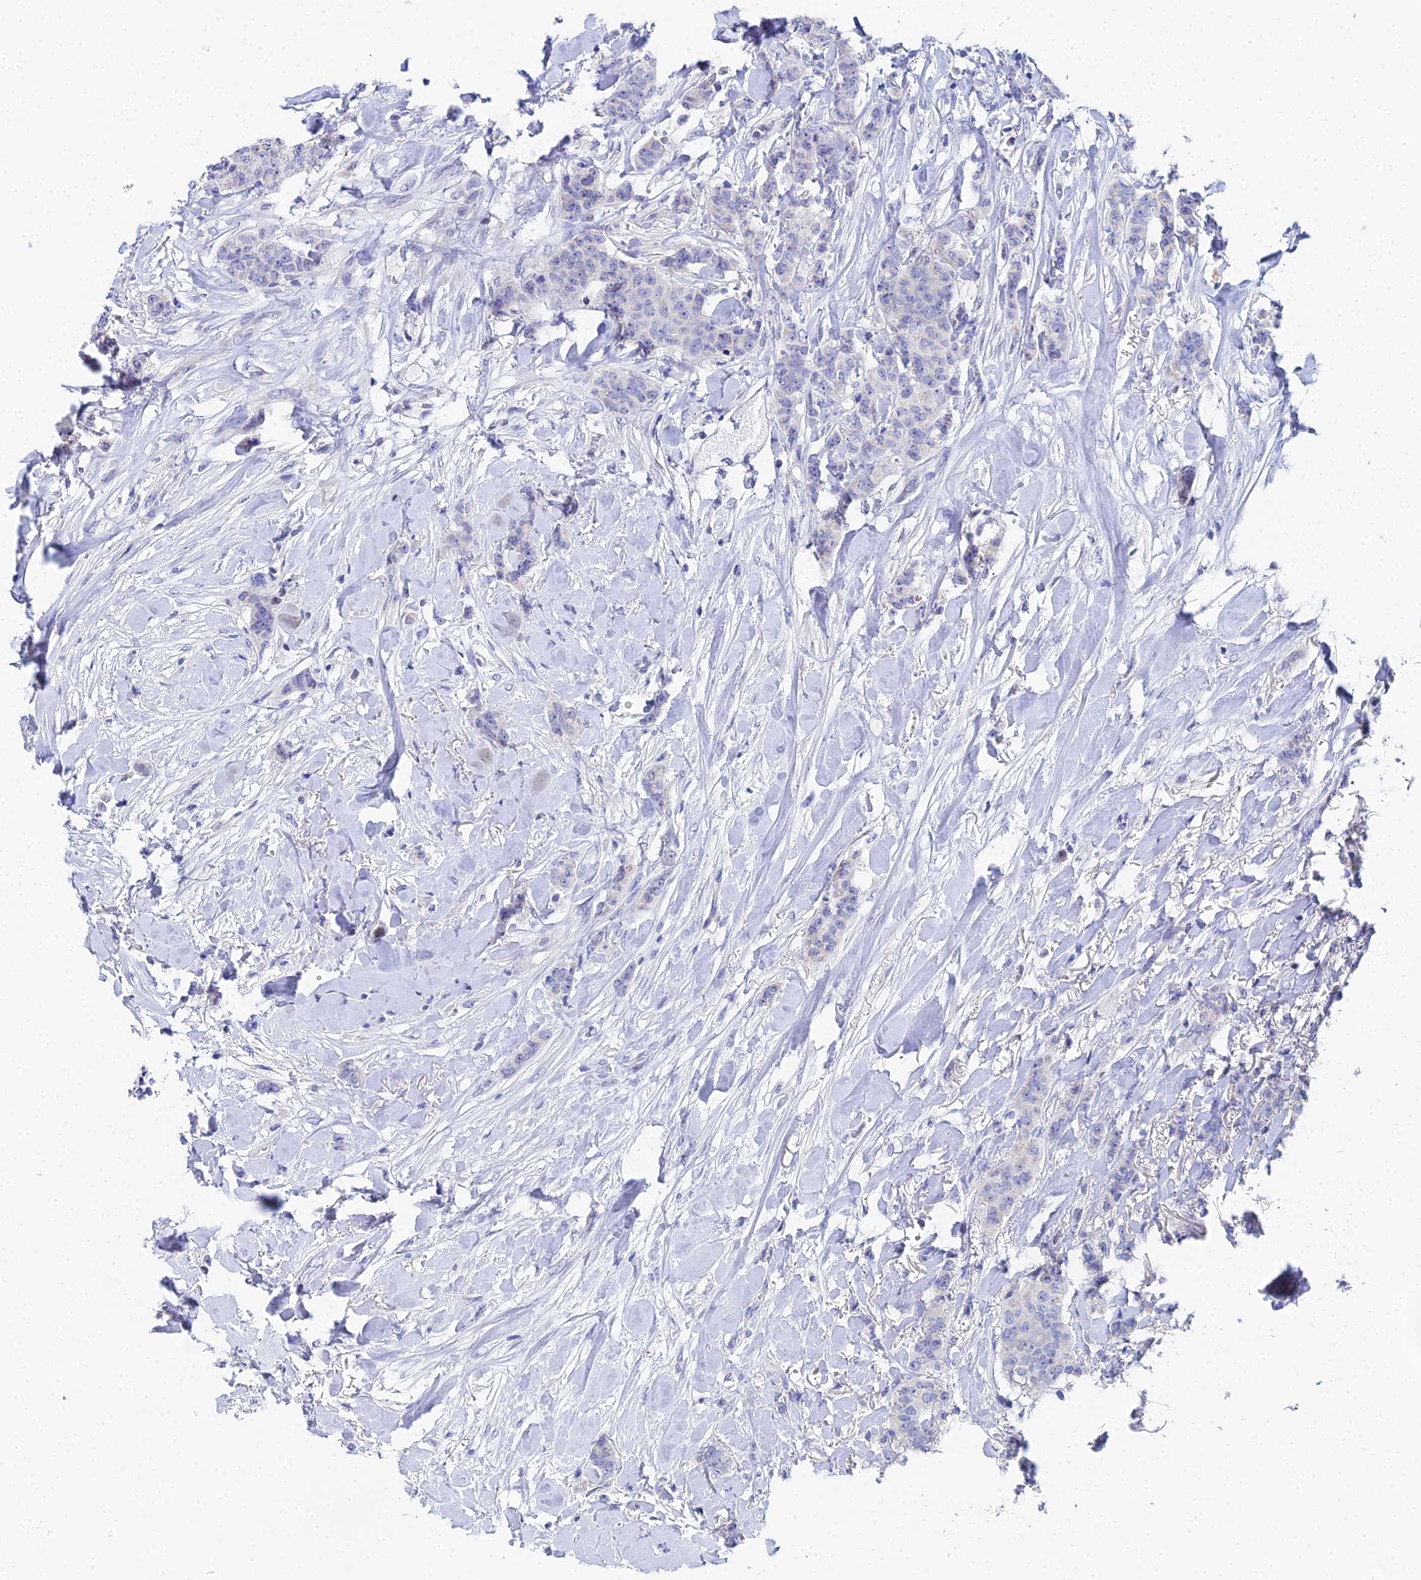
{"staining": {"intensity": "negative", "quantity": "none", "location": "none"}, "tissue": "breast cancer", "cell_type": "Tumor cells", "image_type": "cancer", "snomed": [{"axis": "morphology", "description": "Duct carcinoma"}, {"axis": "topography", "description": "Breast"}], "caption": "A high-resolution photomicrograph shows immunohistochemistry (IHC) staining of breast cancer, which displays no significant expression in tumor cells.", "gene": "OCM", "patient": {"sex": "female", "age": 40}}